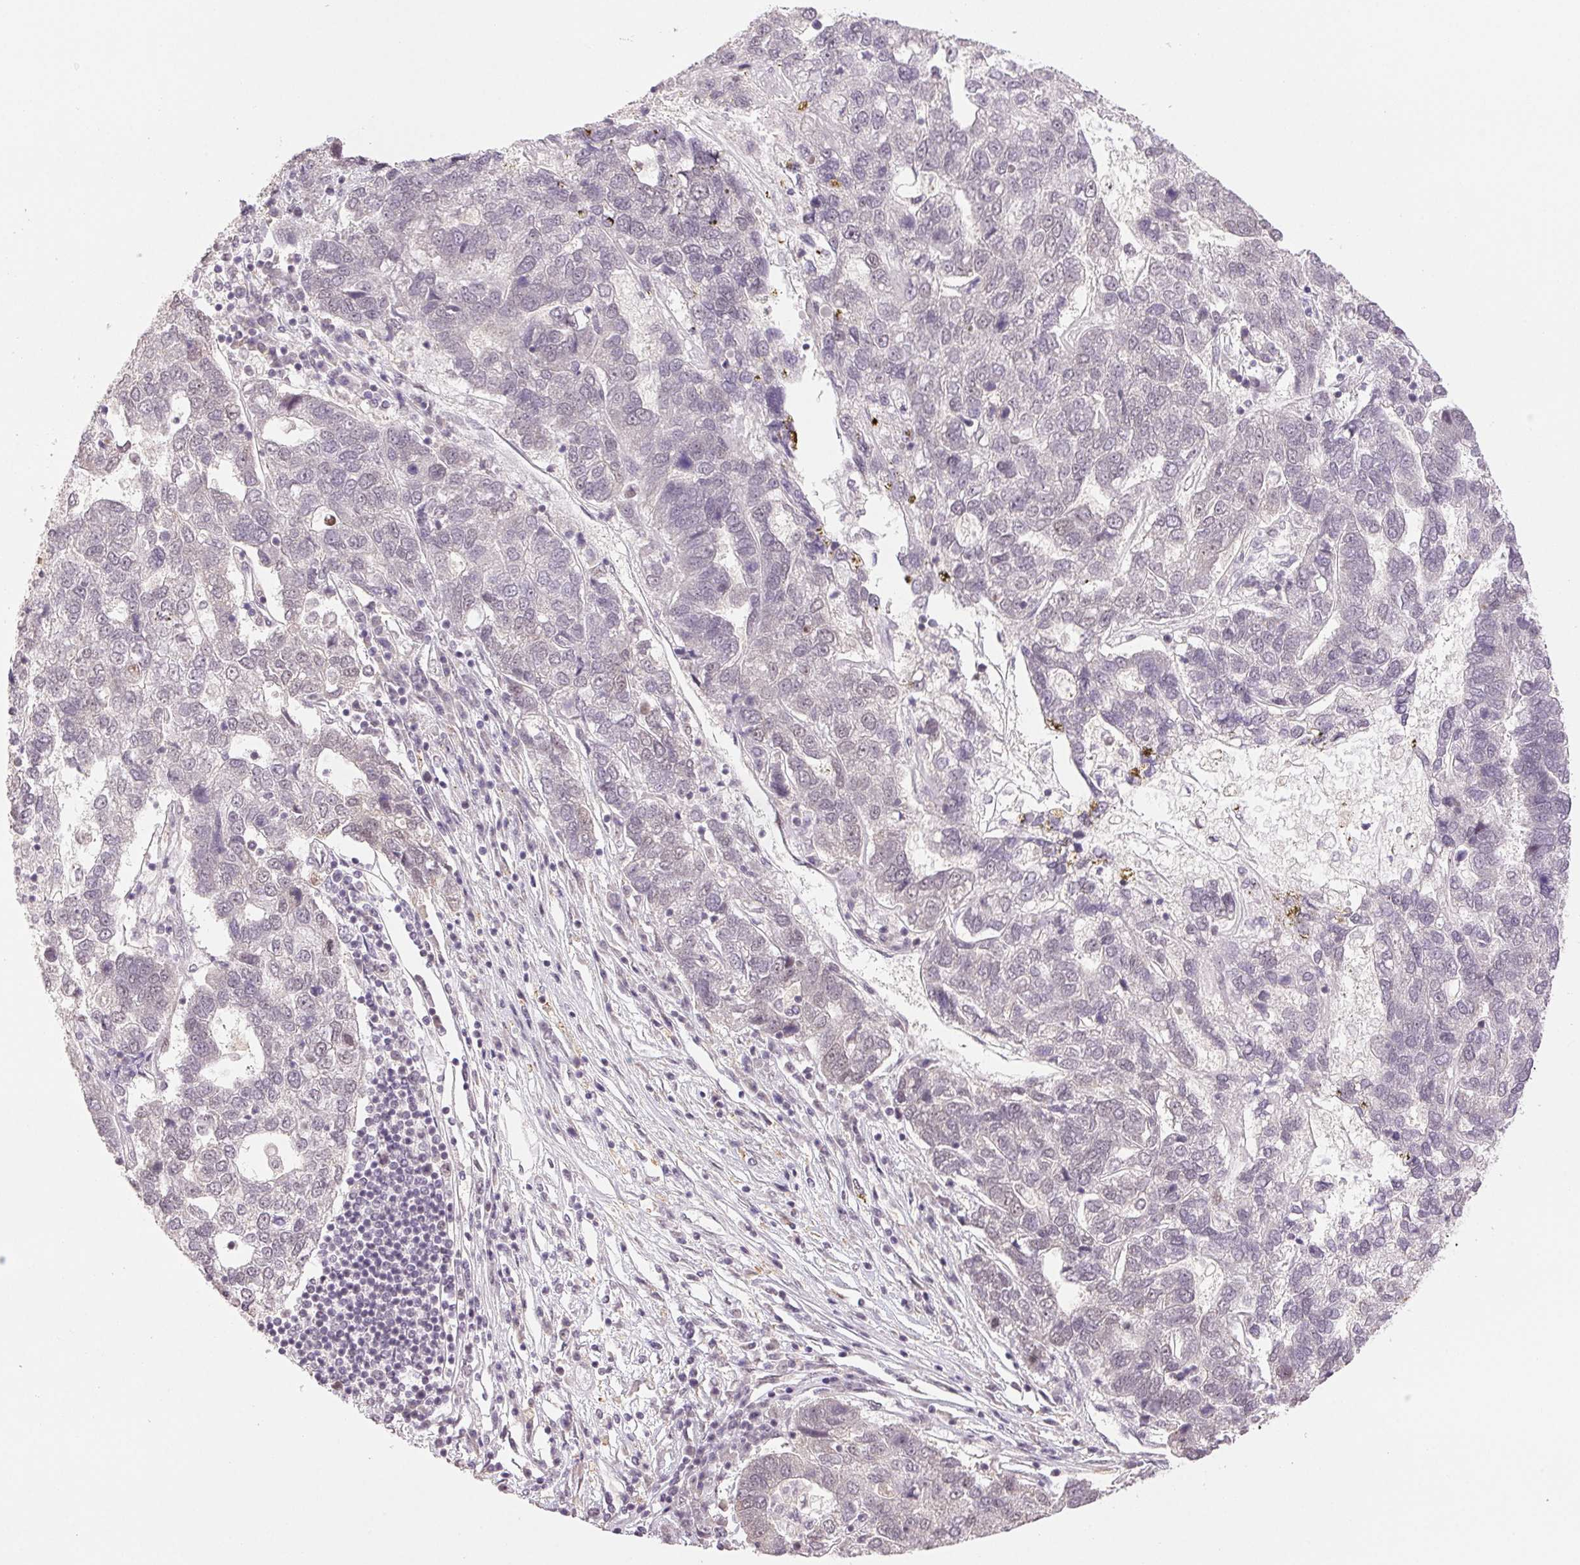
{"staining": {"intensity": "negative", "quantity": "none", "location": "none"}, "tissue": "pancreatic cancer", "cell_type": "Tumor cells", "image_type": "cancer", "snomed": [{"axis": "morphology", "description": "Adenocarcinoma, NOS"}, {"axis": "topography", "description": "Pancreas"}], "caption": "Pancreatic cancer stained for a protein using immunohistochemistry displays no positivity tumor cells.", "gene": "PRPF18", "patient": {"sex": "female", "age": 61}}